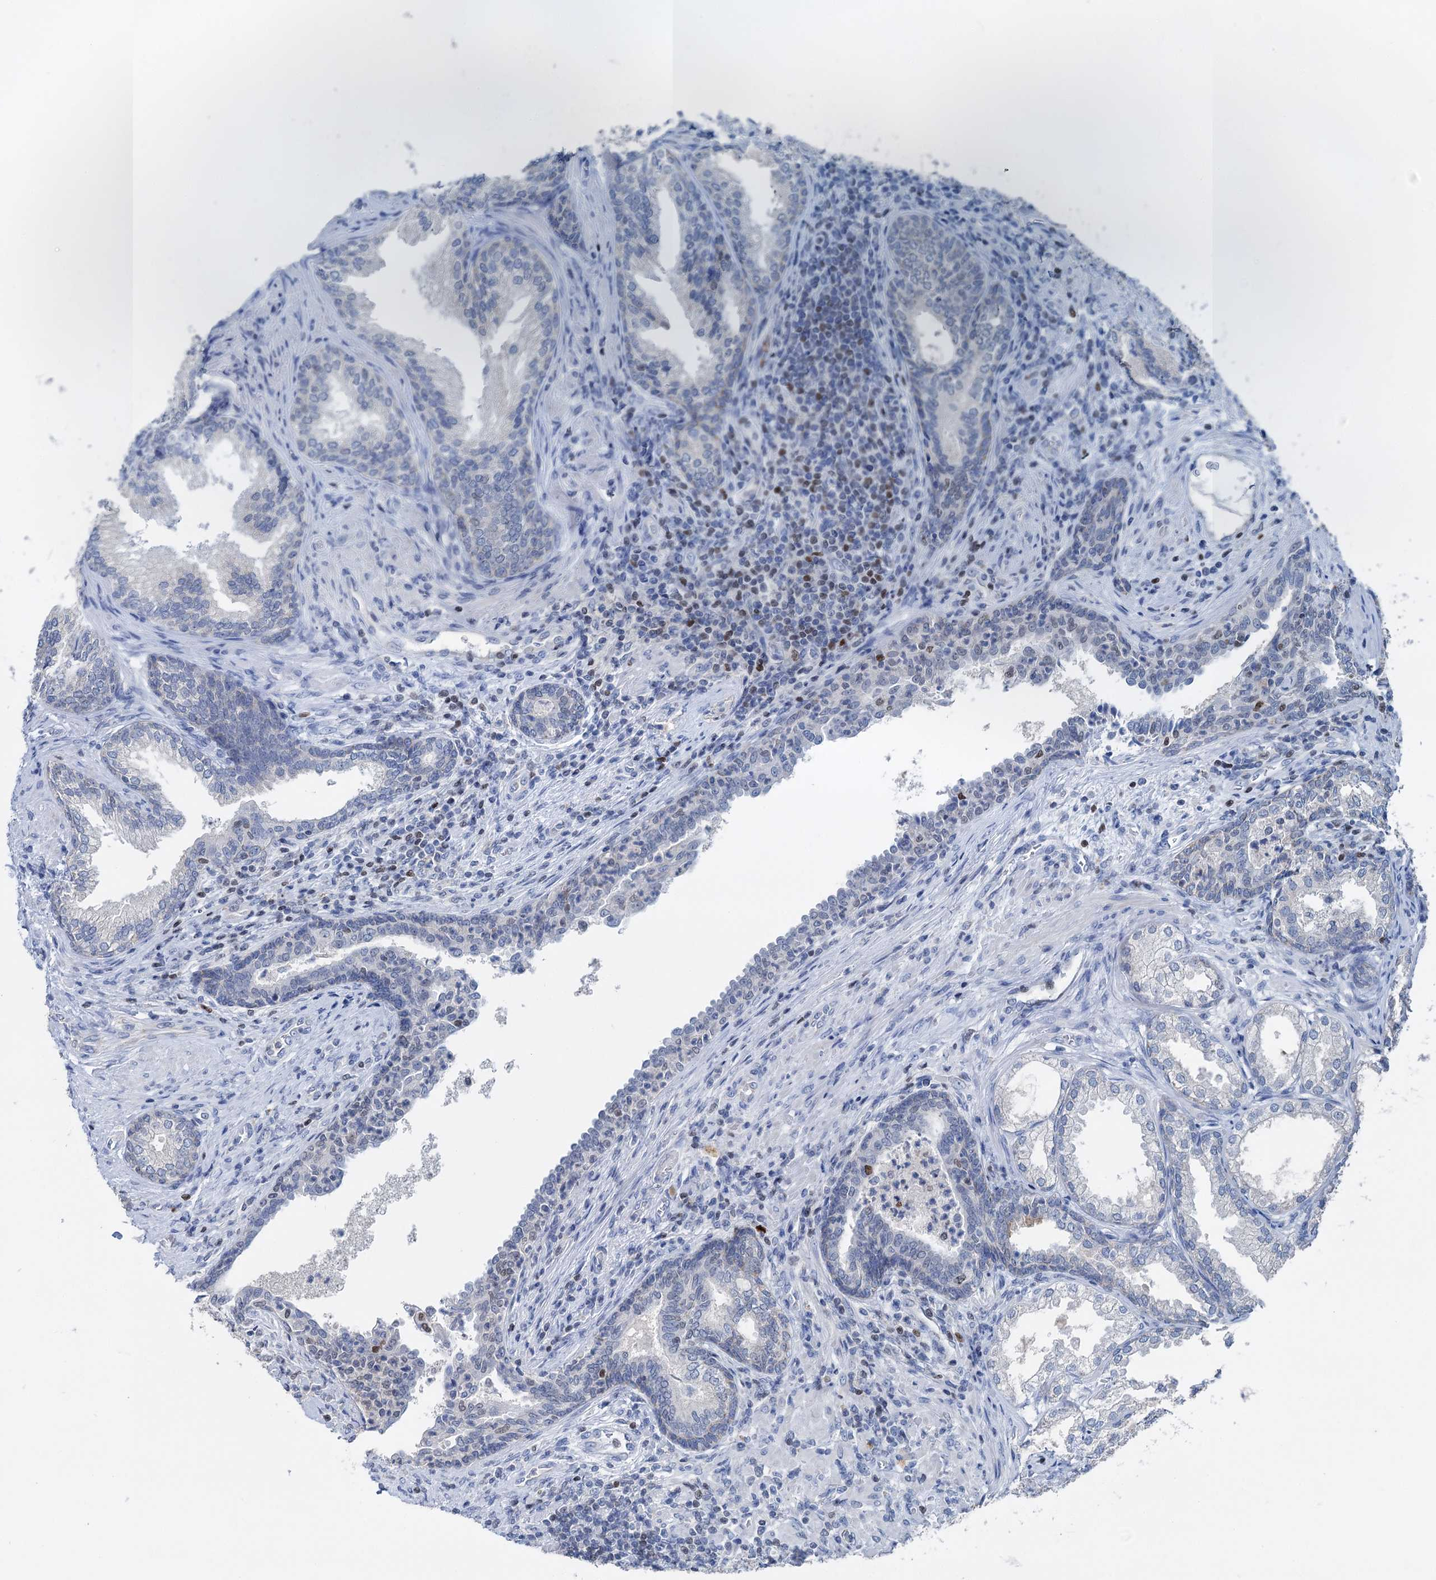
{"staining": {"intensity": "weak", "quantity": "25%-75%", "location": "cytoplasmic/membranous"}, "tissue": "prostate", "cell_type": "Glandular cells", "image_type": "normal", "snomed": [{"axis": "morphology", "description": "Normal tissue, NOS"}, {"axis": "topography", "description": "Prostate"}], "caption": "The immunohistochemical stain labels weak cytoplasmic/membranous expression in glandular cells of normal prostate. The protein is shown in brown color, while the nuclei are stained blue.", "gene": "ELP4", "patient": {"sex": "male", "age": 76}}